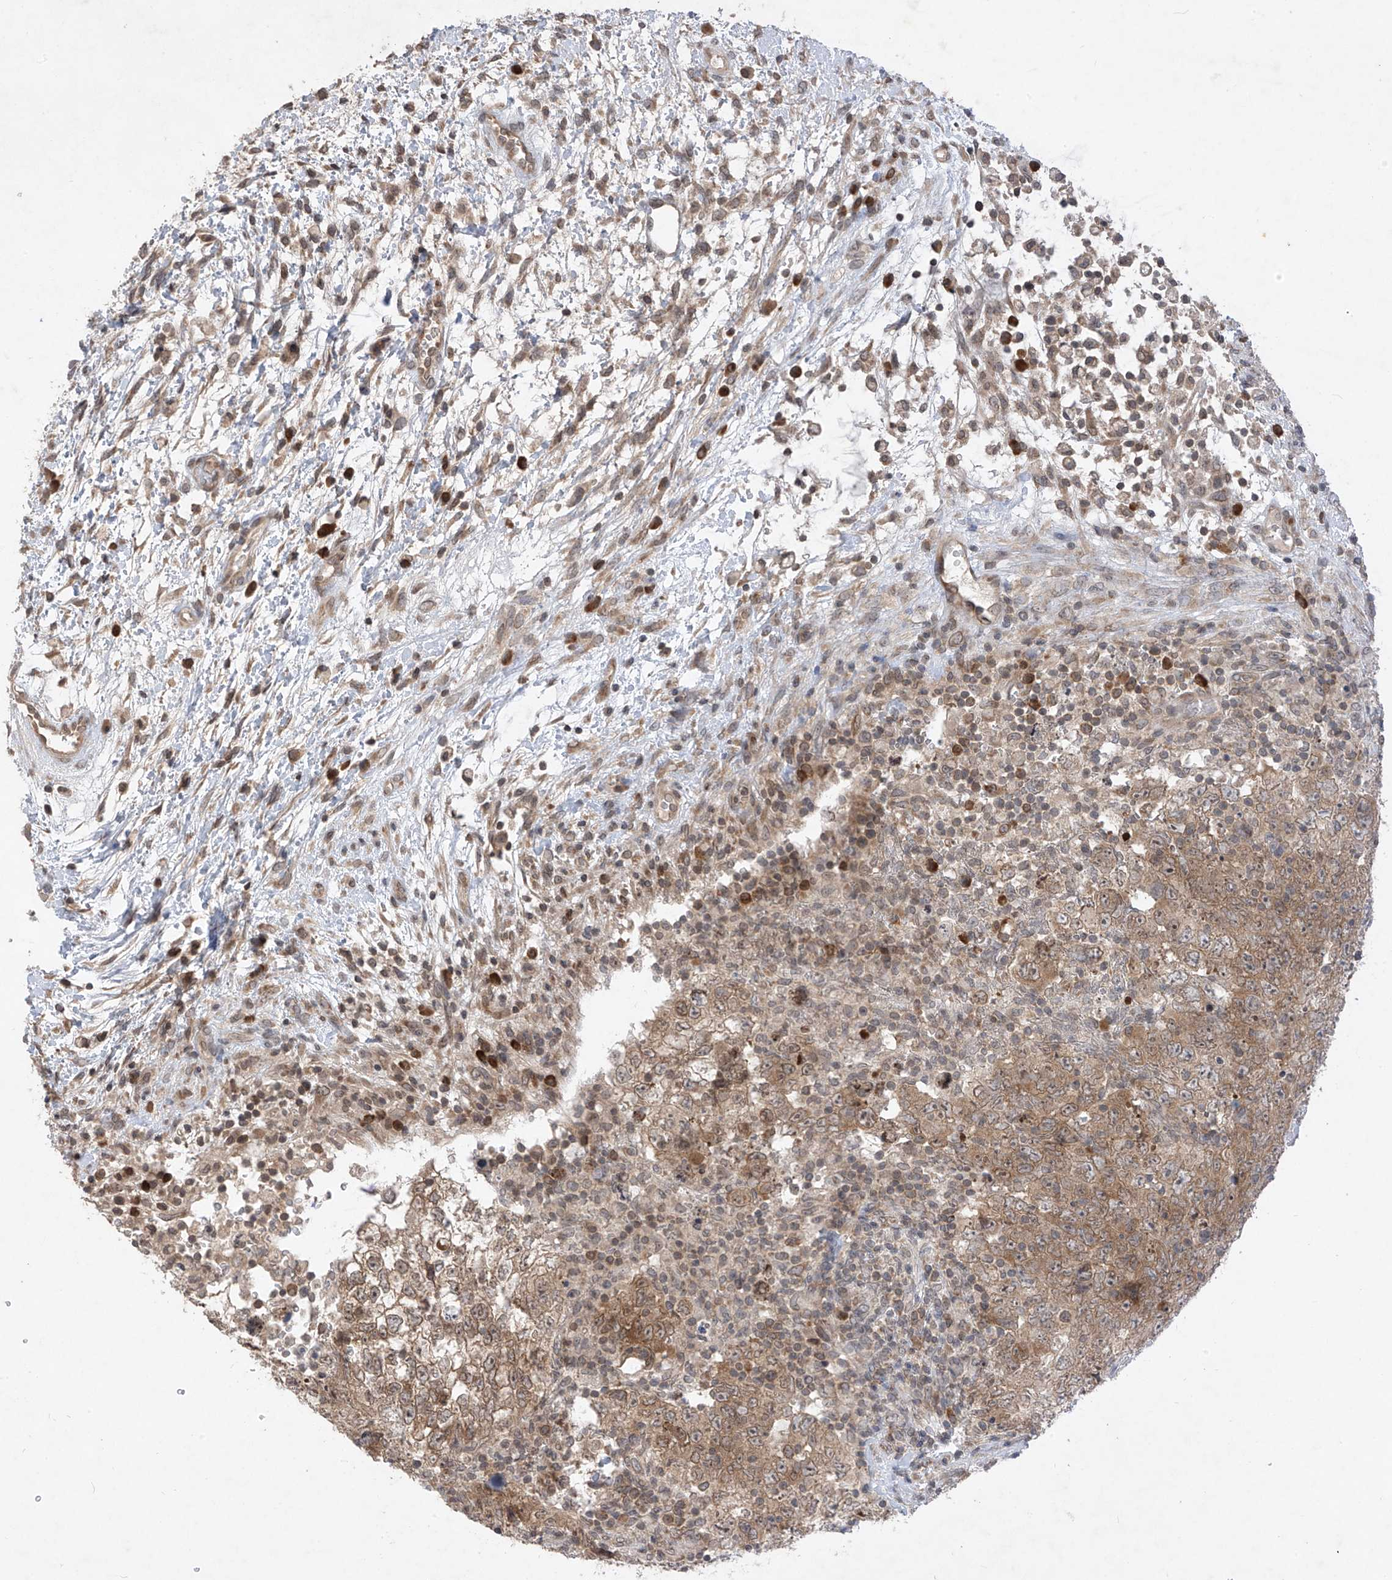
{"staining": {"intensity": "moderate", "quantity": ">75%", "location": "cytoplasmic/membranous"}, "tissue": "testis cancer", "cell_type": "Tumor cells", "image_type": "cancer", "snomed": [{"axis": "morphology", "description": "Carcinoma, Embryonal, NOS"}, {"axis": "topography", "description": "Testis"}], "caption": "Protein analysis of embryonal carcinoma (testis) tissue demonstrates moderate cytoplasmic/membranous staining in approximately >75% of tumor cells.", "gene": "RPL34", "patient": {"sex": "male", "age": 37}}